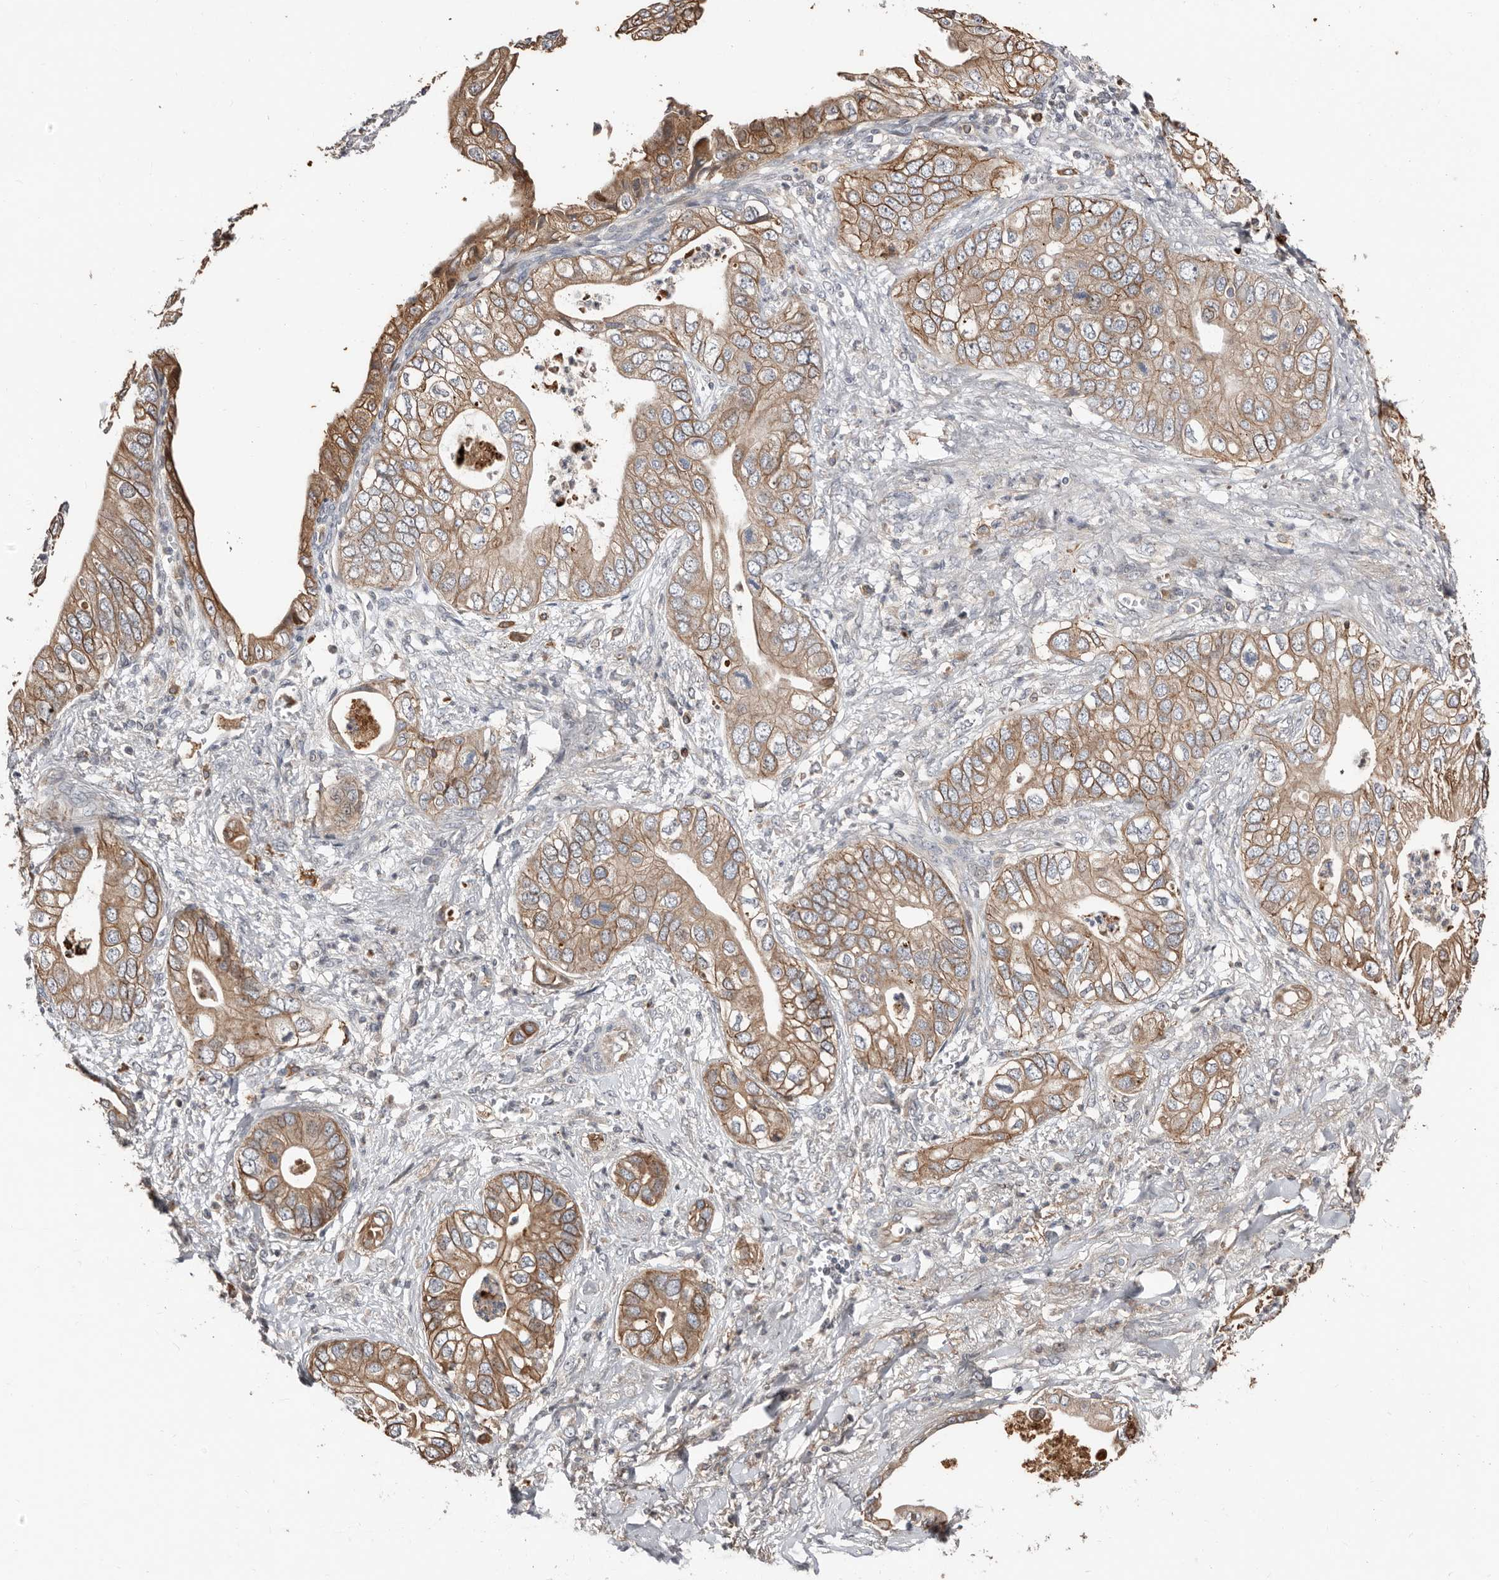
{"staining": {"intensity": "moderate", "quantity": ">75%", "location": "cytoplasmic/membranous"}, "tissue": "pancreatic cancer", "cell_type": "Tumor cells", "image_type": "cancer", "snomed": [{"axis": "morphology", "description": "Adenocarcinoma, NOS"}, {"axis": "topography", "description": "Pancreas"}], "caption": "Protein expression analysis of pancreatic cancer demonstrates moderate cytoplasmic/membranous positivity in about >75% of tumor cells. The protein of interest is stained brown, and the nuclei are stained in blue (DAB (3,3'-diaminobenzidine) IHC with brightfield microscopy, high magnification).", "gene": "SMYD4", "patient": {"sex": "female", "age": 78}}